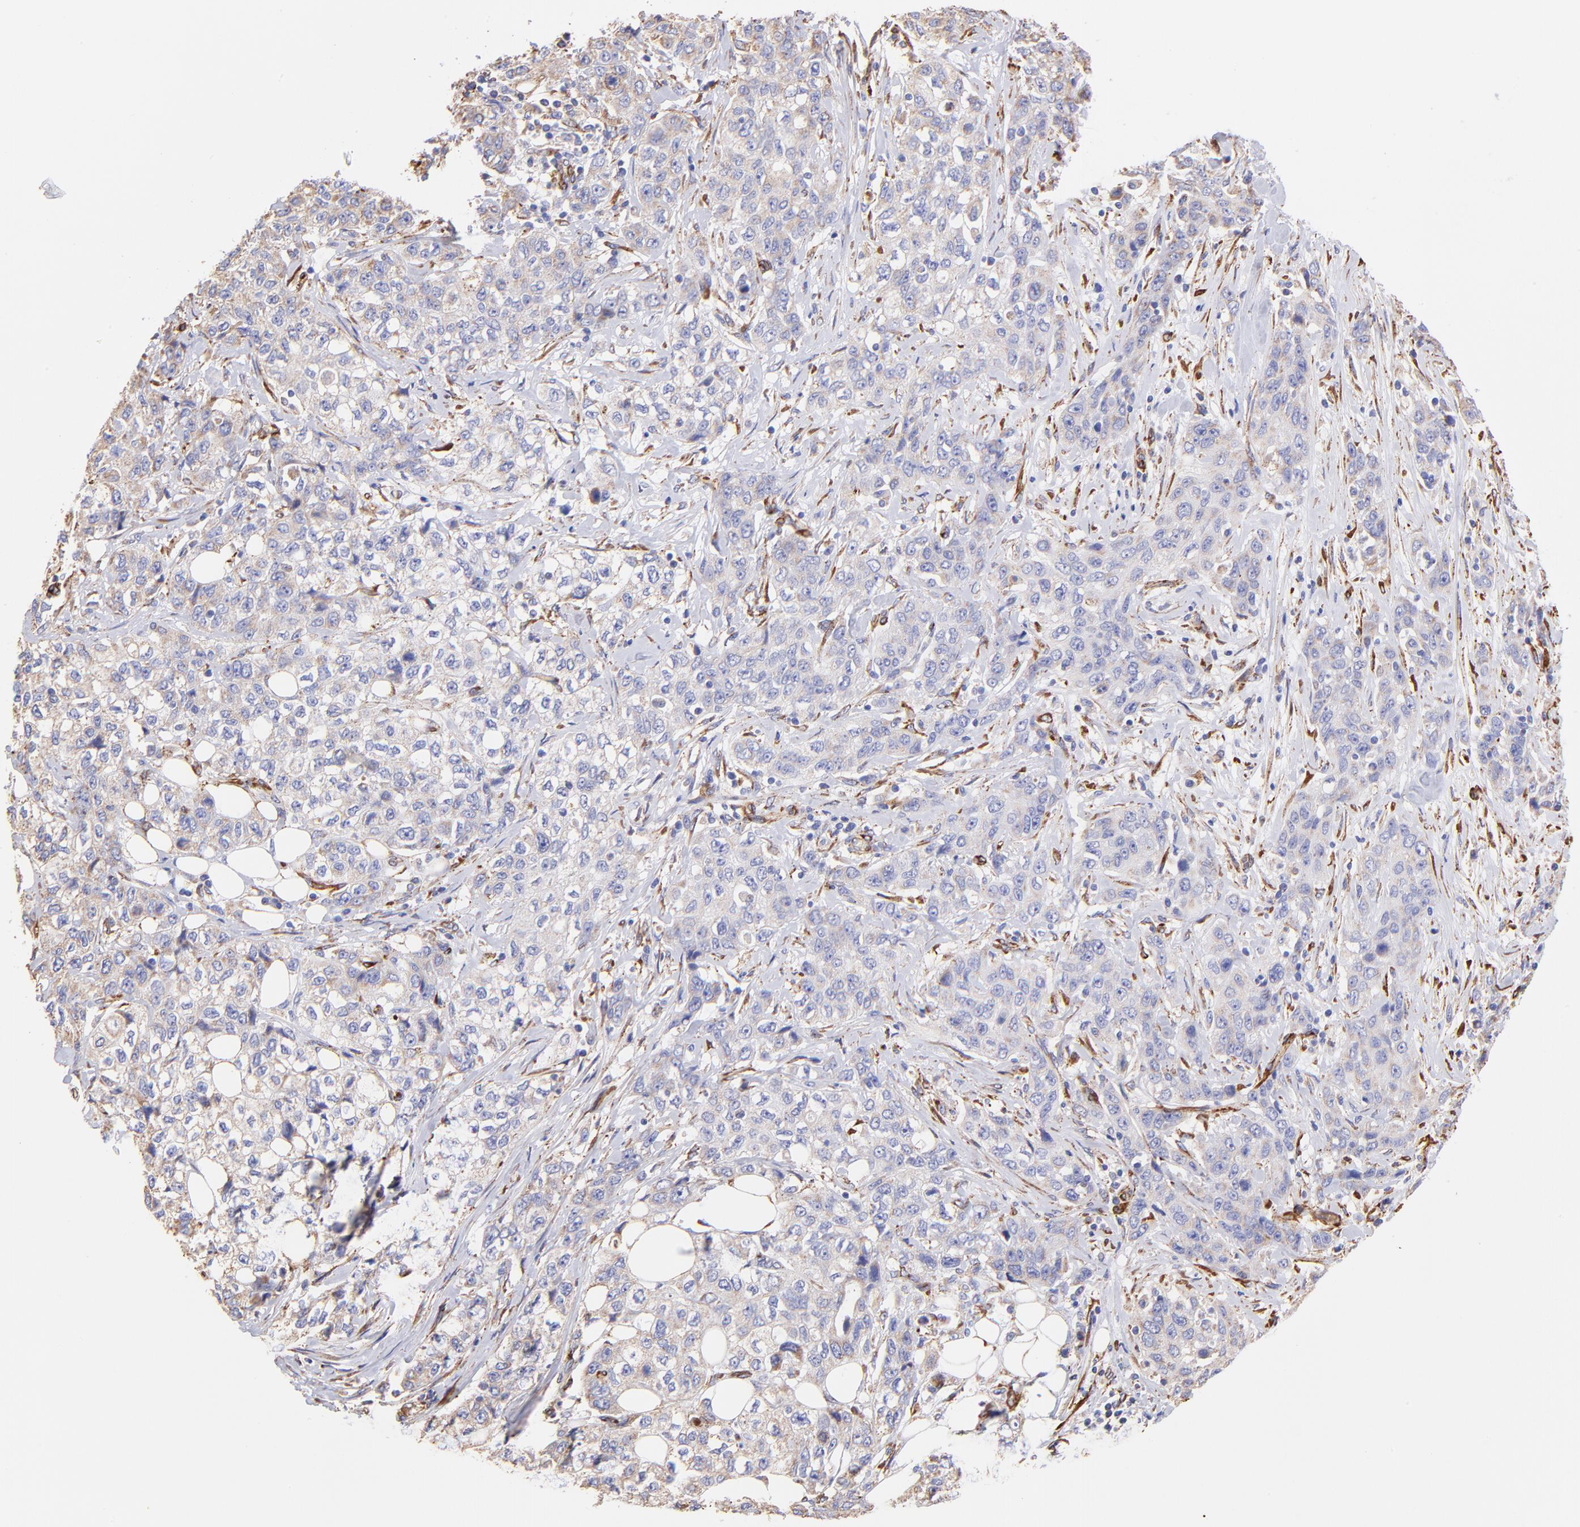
{"staining": {"intensity": "weak", "quantity": "25%-75%", "location": "cytoplasmic/membranous"}, "tissue": "stomach cancer", "cell_type": "Tumor cells", "image_type": "cancer", "snomed": [{"axis": "morphology", "description": "Adenocarcinoma, NOS"}, {"axis": "topography", "description": "Stomach"}], "caption": "Immunohistochemical staining of human stomach cancer demonstrates low levels of weak cytoplasmic/membranous protein positivity in about 25%-75% of tumor cells.", "gene": "SPARC", "patient": {"sex": "male", "age": 48}}